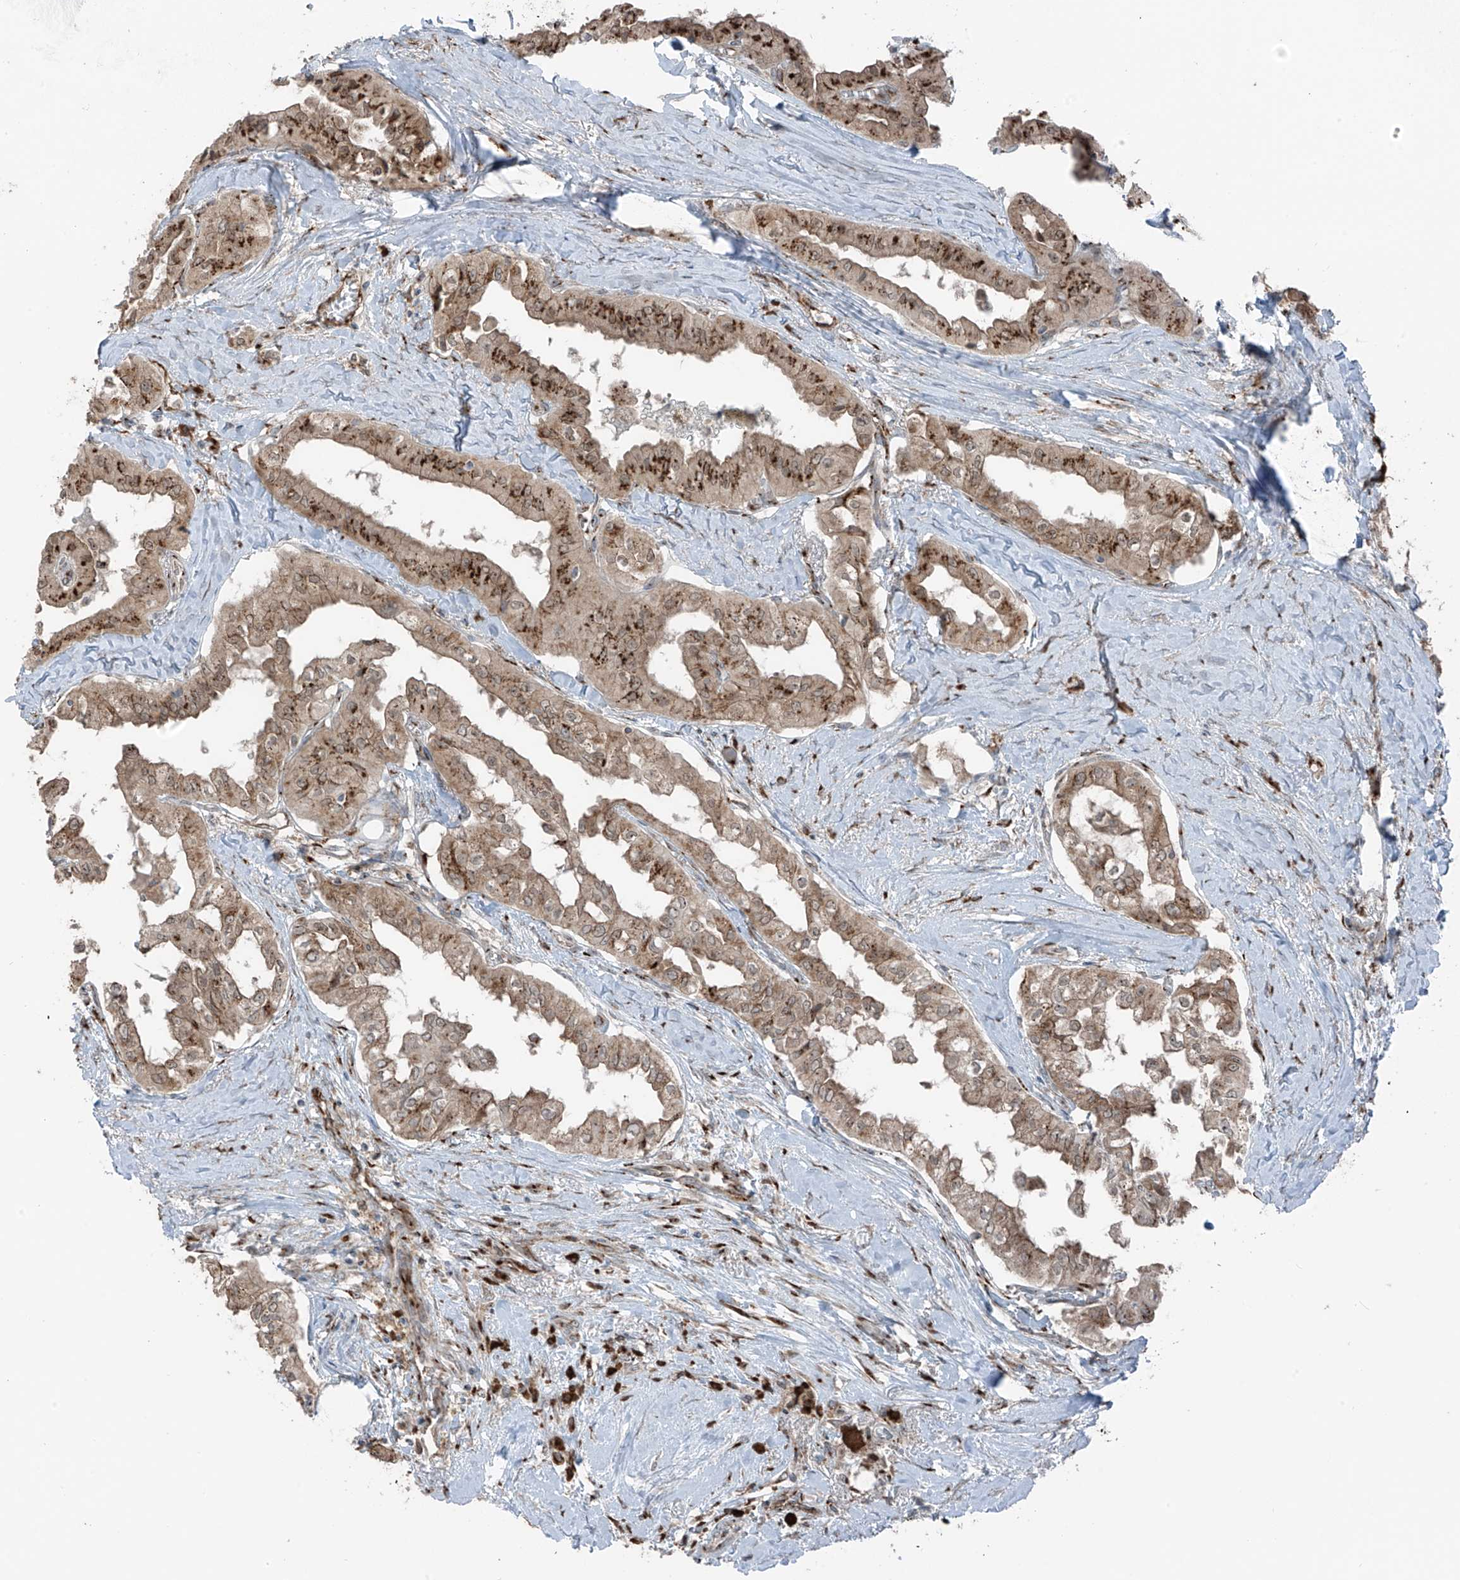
{"staining": {"intensity": "moderate", "quantity": ">75%", "location": "cytoplasmic/membranous"}, "tissue": "thyroid cancer", "cell_type": "Tumor cells", "image_type": "cancer", "snomed": [{"axis": "morphology", "description": "Papillary adenocarcinoma, NOS"}, {"axis": "topography", "description": "Thyroid gland"}], "caption": "Human papillary adenocarcinoma (thyroid) stained with a protein marker shows moderate staining in tumor cells.", "gene": "ERLEC1", "patient": {"sex": "female", "age": 59}}